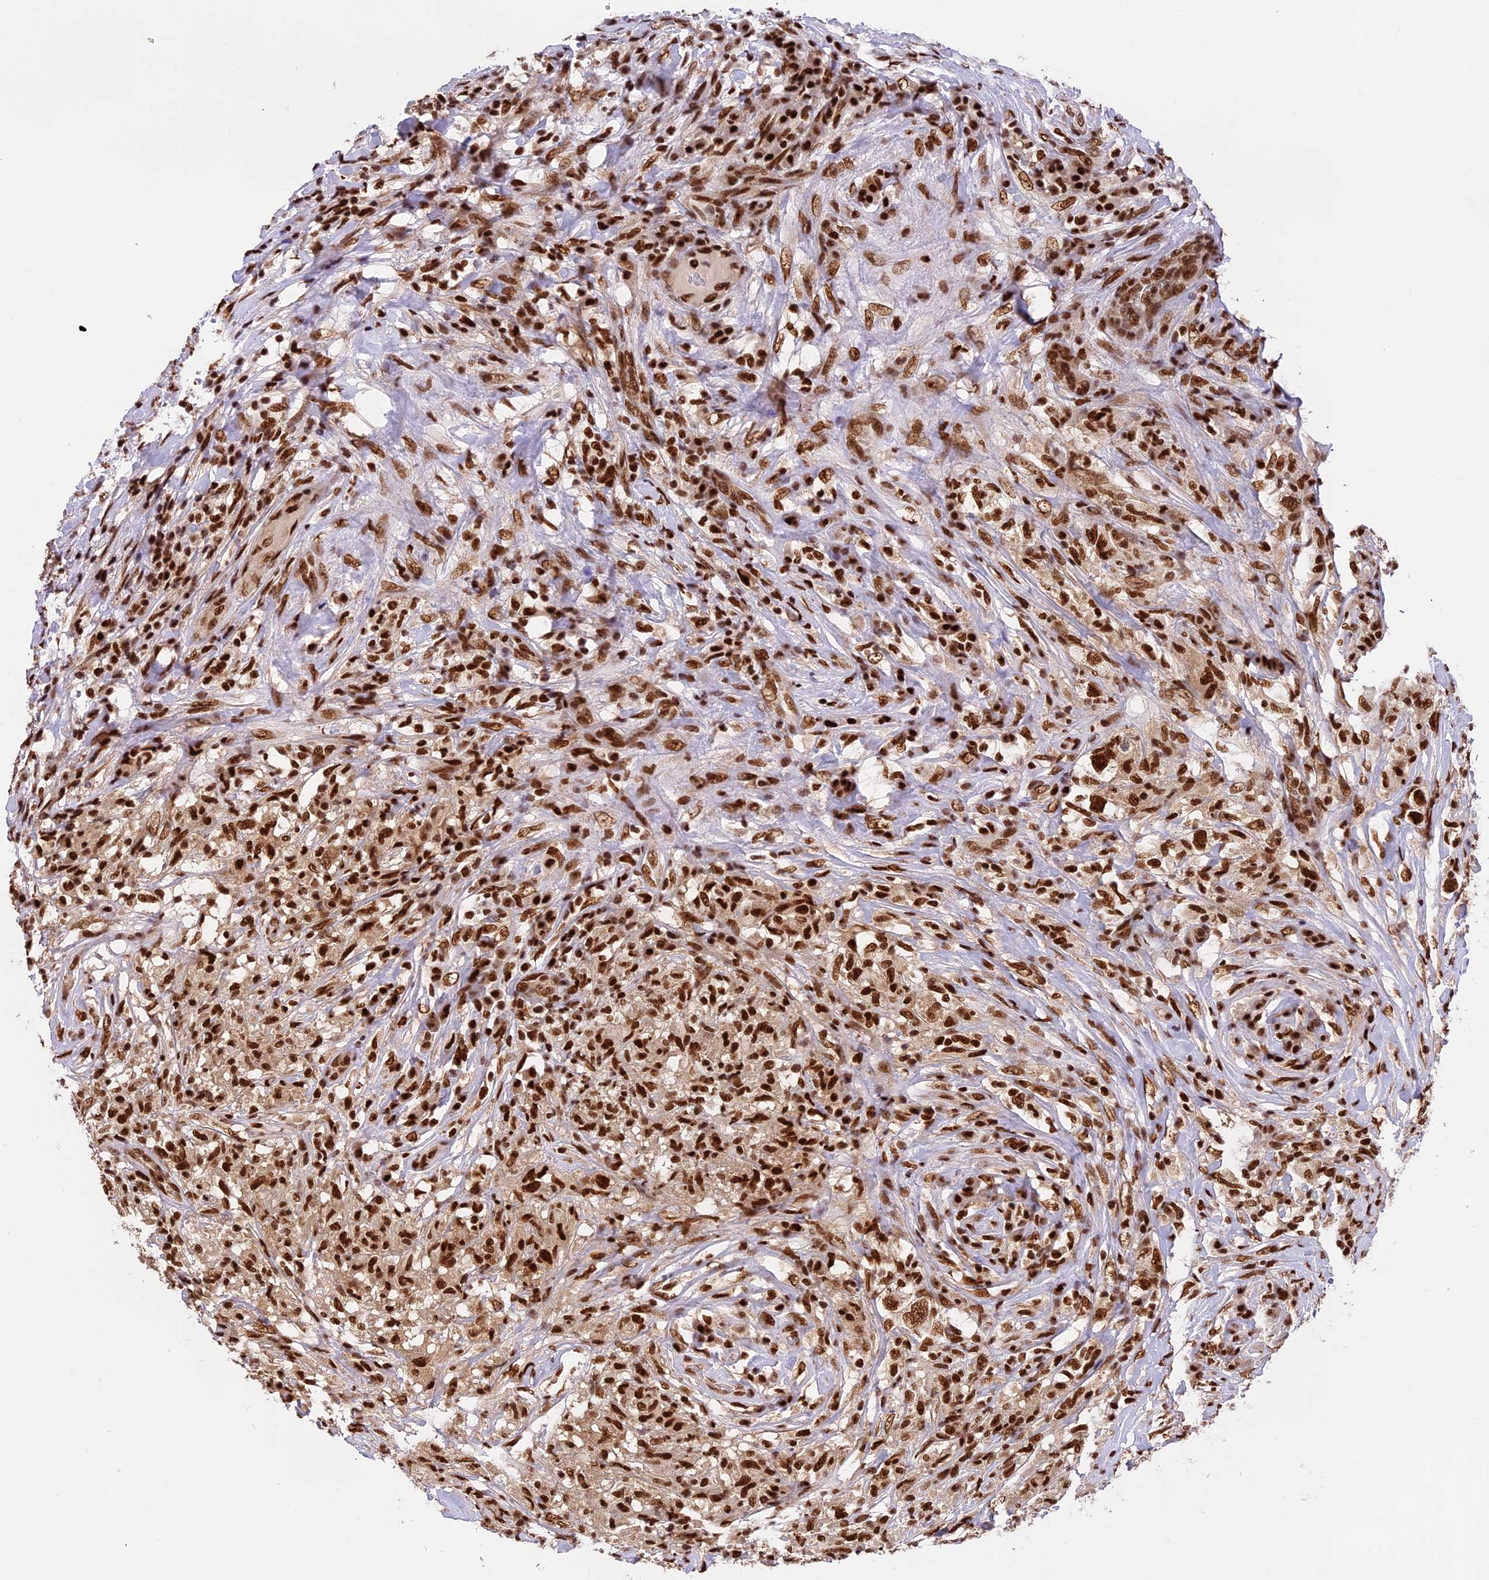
{"staining": {"intensity": "strong", "quantity": ">75%", "location": "nuclear"}, "tissue": "testis cancer", "cell_type": "Tumor cells", "image_type": "cancer", "snomed": [{"axis": "morphology", "description": "Seminoma, NOS"}, {"axis": "topography", "description": "Testis"}], "caption": "High-power microscopy captured an immunohistochemistry micrograph of testis cancer, revealing strong nuclear staining in about >75% of tumor cells.", "gene": "RAMAC", "patient": {"sex": "male", "age": 49}}